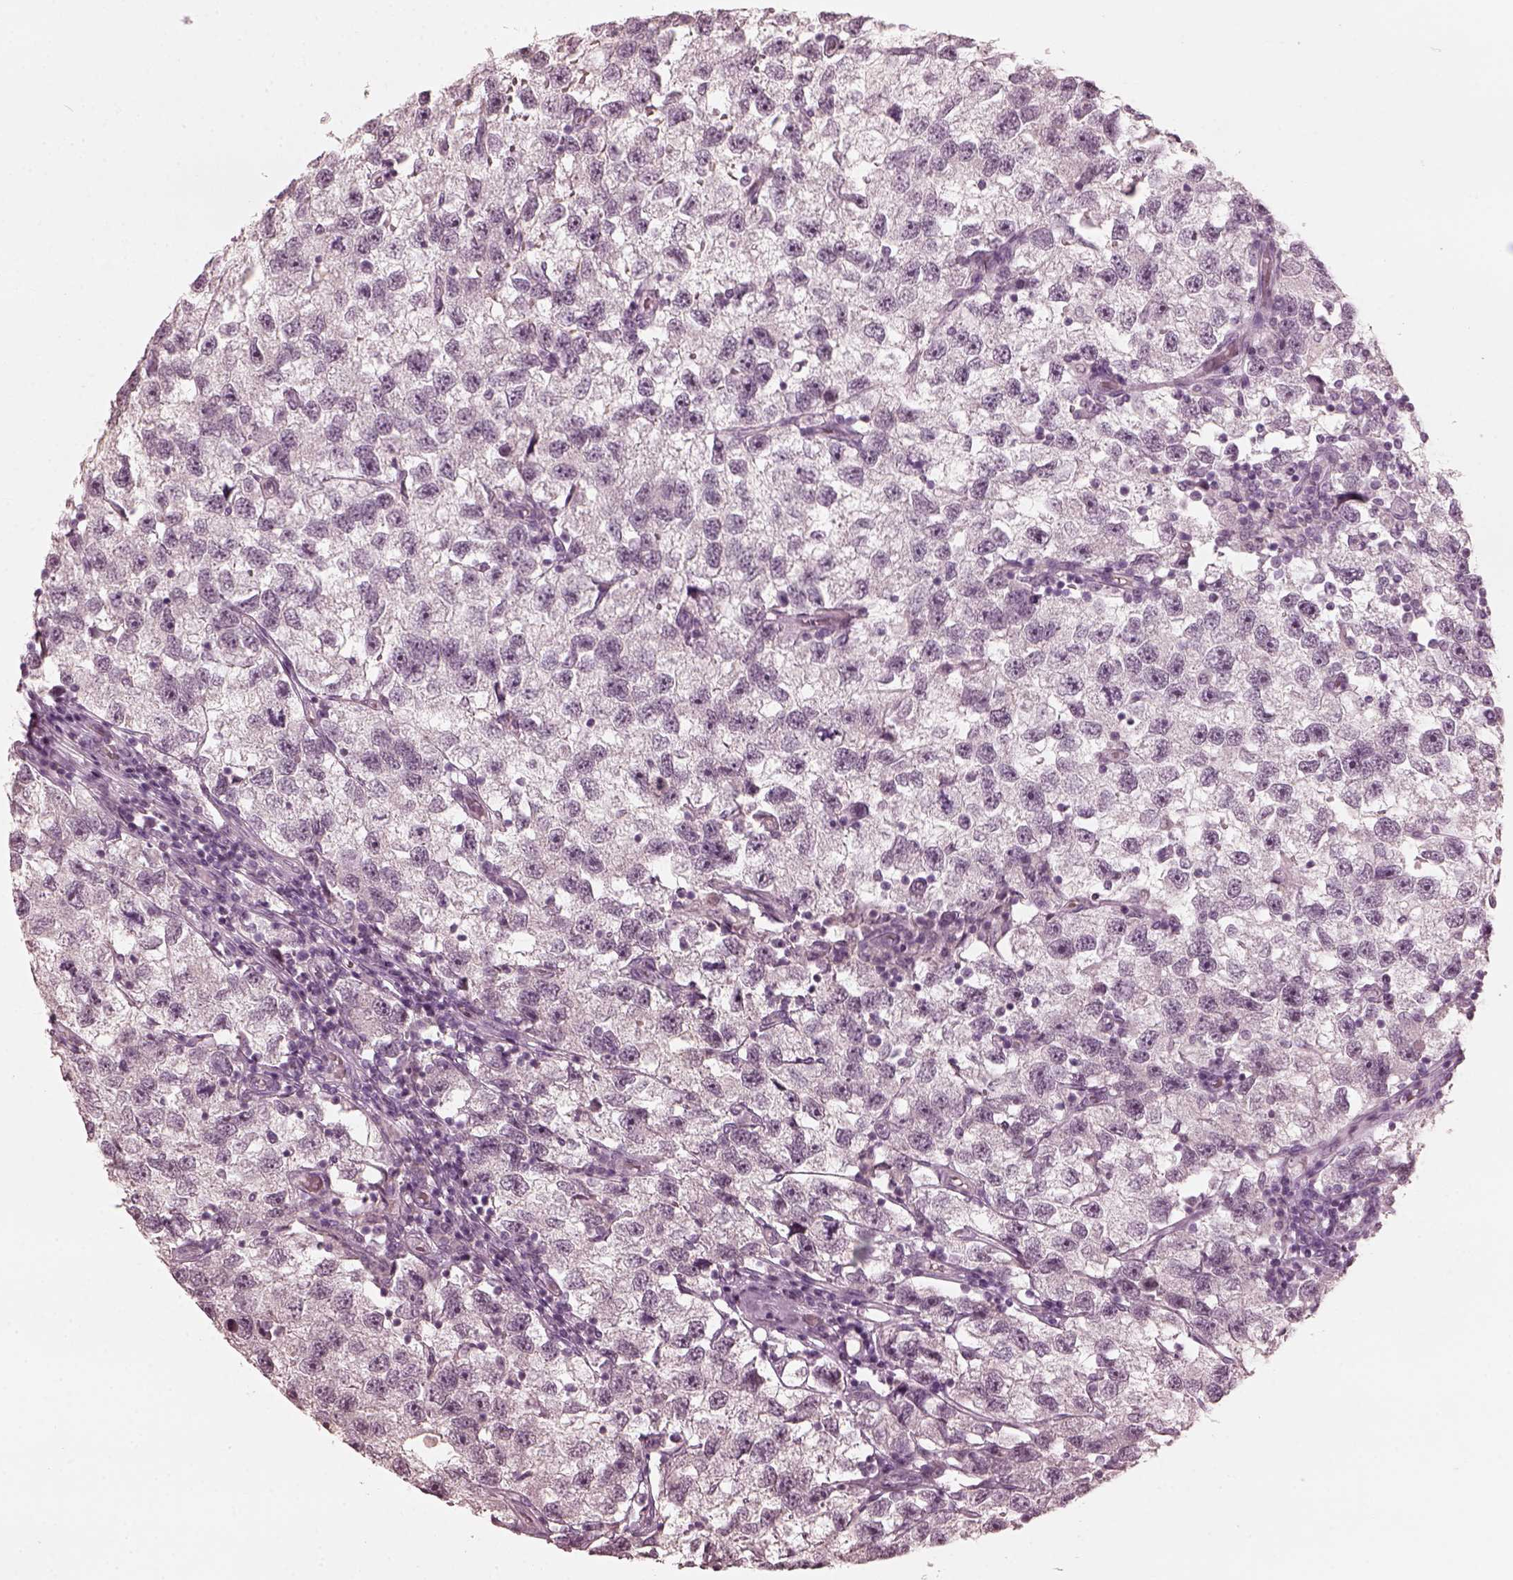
{"staining": {"intensity": "negative", "quantity": "none", "location": "none"}, "tissue": "testis cancer", "cell_type": "Tumor cells", "image_type": "cancer", "snomed": [{"axis": "morphology", "description": "Seminoma, NOS"}, {"axis": "topography", "description": "Testis"}], "caption": "DAB (3,3'-diaminobenzidine) immunohistochemical staining of human testis cancer reveals no significant positivity in tumor cells.", "gene": "CCDC170", "patient": {"sex": "male", "age": 26}}